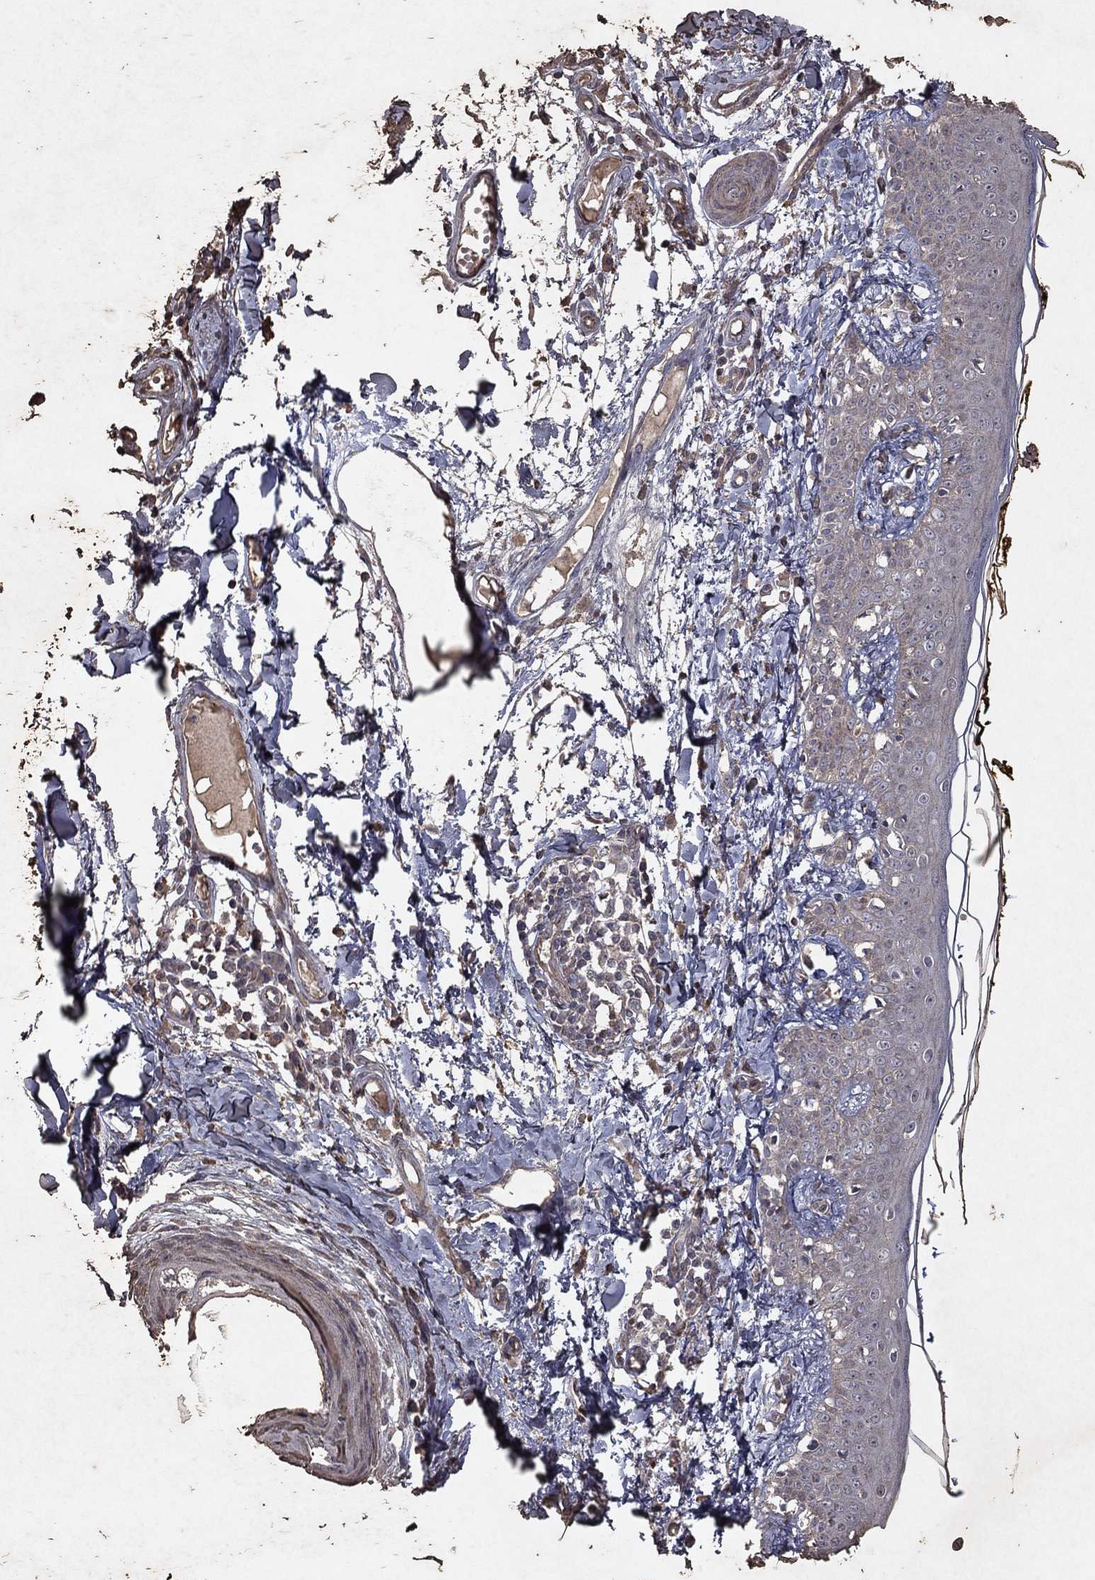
{"staining": {"intensity": "moderate", "quantity": "25%-75%", "location": "cytoplasmic/membranous"}, "tissue": "skin", "cell_type": "Fibroblasts", "image_type": "normal", "snomed": [{"axis": "morphology", "description": "Normal tissue, NOS"}, {"axis": "topography", "description": "Skin"}], "caption": "Skin stained for a protein (brown) exhibits moderate cytoplasmic/membranous positive positivity in approximately 25%-75% of fibroblasts.", "gene": "FRG1", "patient": {"sex": "male", "age": 76}}